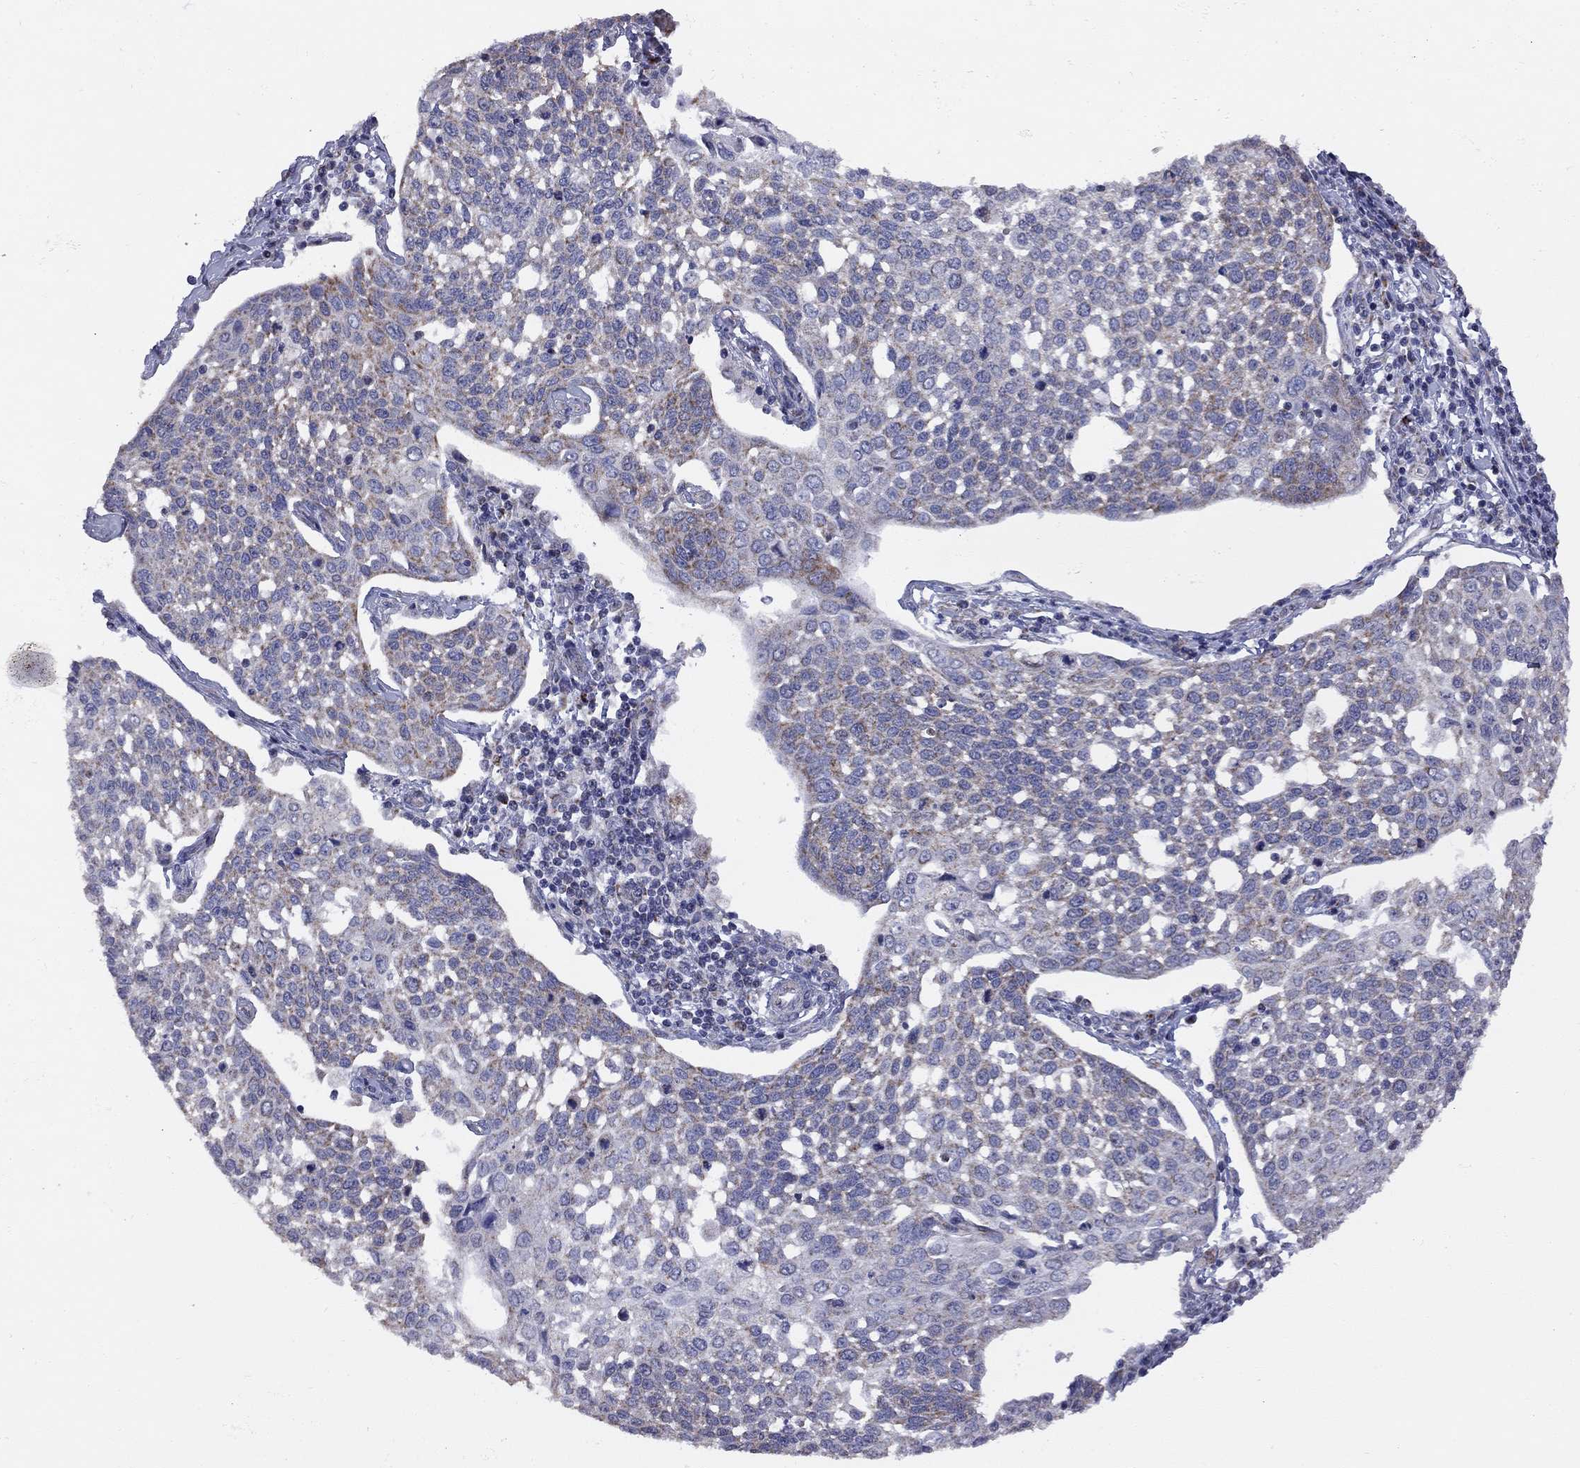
{"staining": {"intensity": "moderate", "quantity": "<25%", "location": "cytoplasmic/membranous"}, "tissue": "cervical cancer", "cell_type": "Tumor cells", "image_type": "cancer", "snomed": [{"axis": "morphology", "description": "Squamous cell carcinoma, NOS"}, {"axis": "topography", "description": "Cervix"}], "caption": "Cervical cancer tissue demonstrates moderate cytoplasmic/membranous staining in about <25% of tumor cells", "gene": "NDUFB1", "patient": {"sex": "female", "age": 34}}